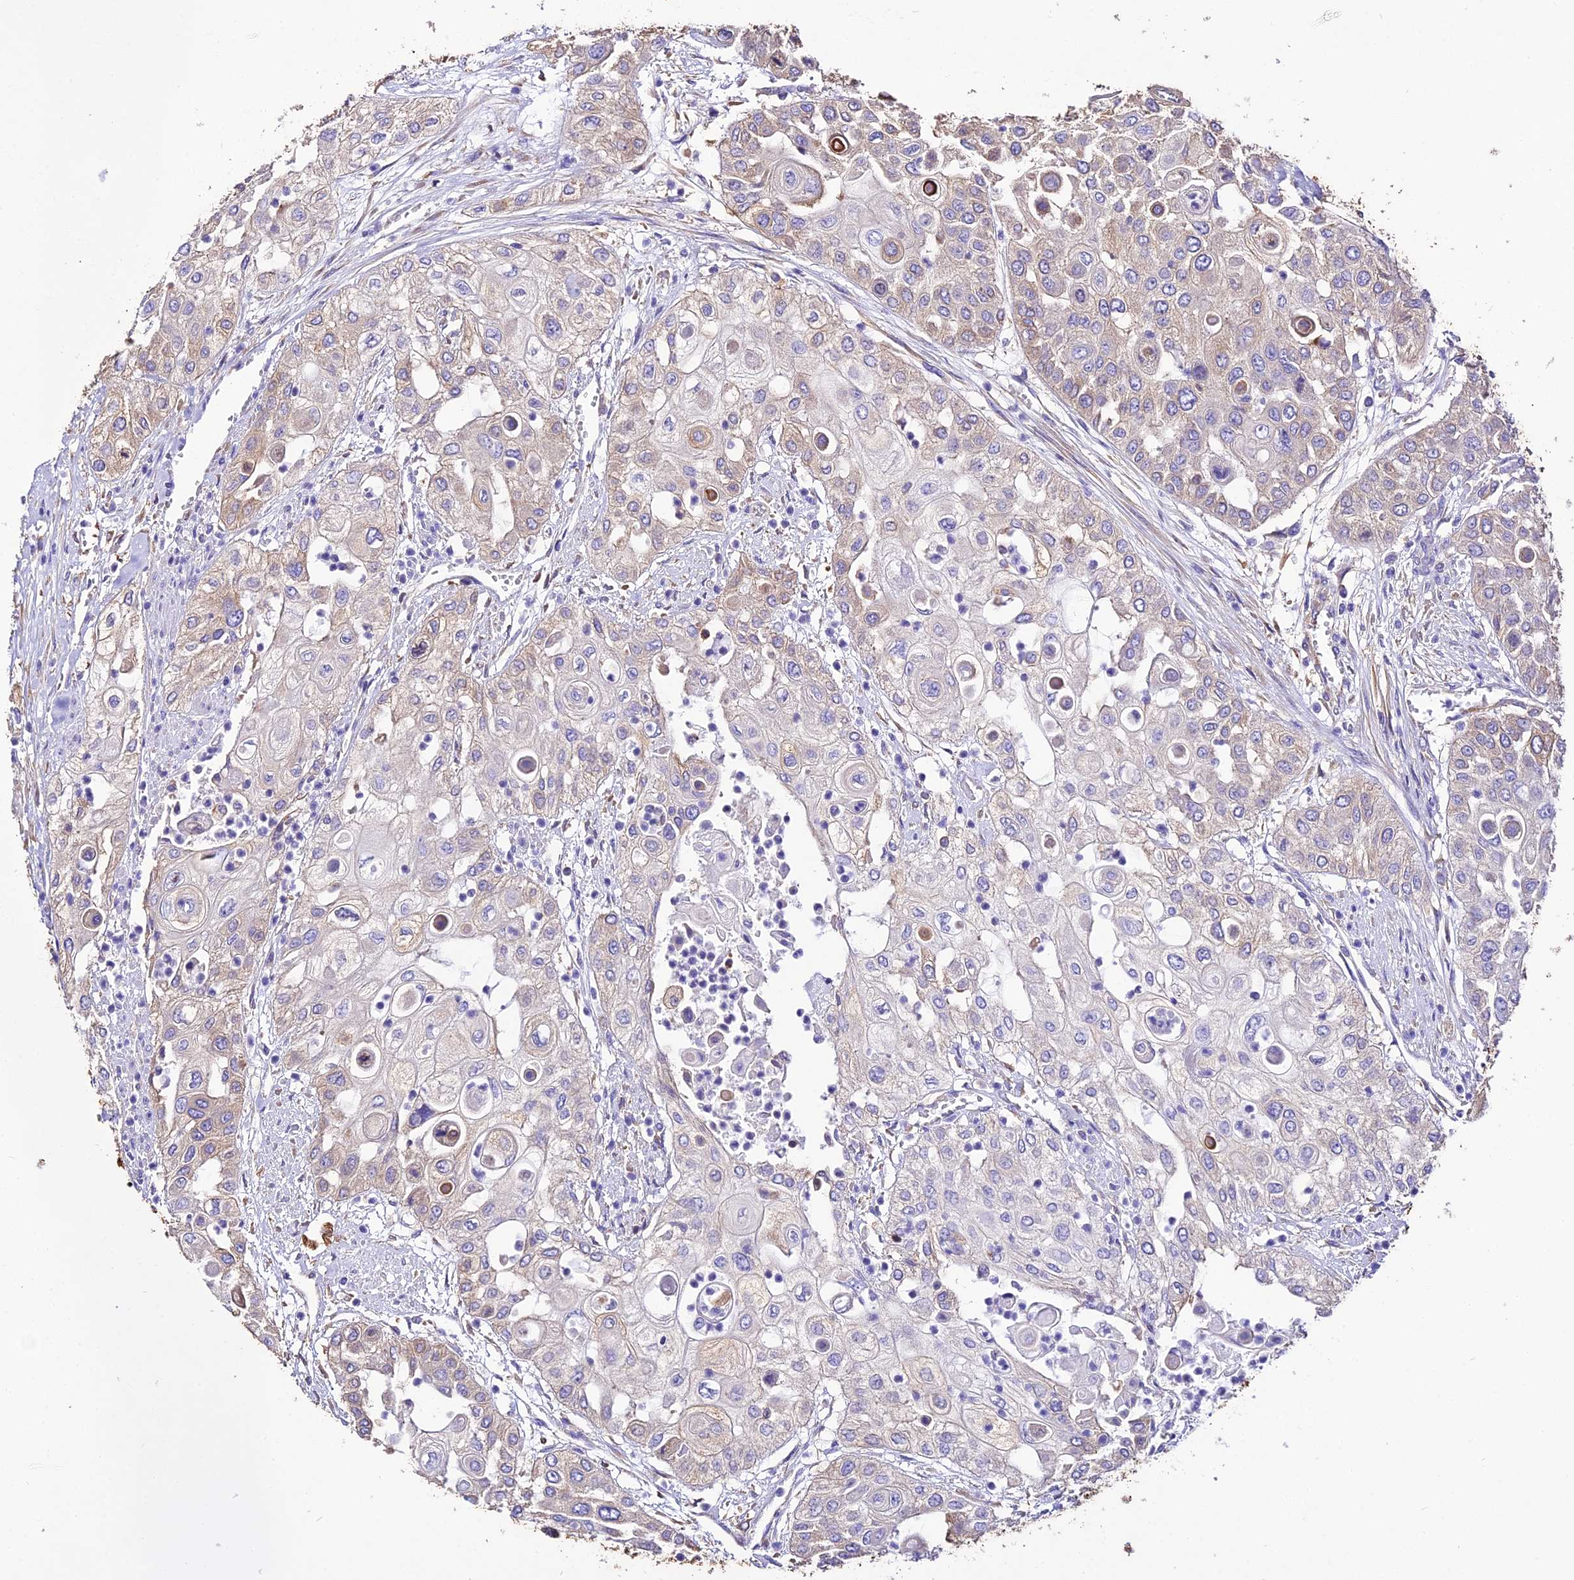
{"staining": {"intensity": "negative", "quantity": "none", "location": "none"}, "tissue": "urothelial cancer", "cell_type": "Tumor cells", "image_type": "cancer", "snomed": [{"axis": "morphology", "description": "Urothelial carcinoma, High grade"}, {"axis": "topography", "description": "Urinary bladder"}], "caption": "The micrograph exhibits no staining of tumor cells in high-grade urothelial carcinoma.", "gene": "TUBA3D", "patient": {"sex": "female", "age": 79}}